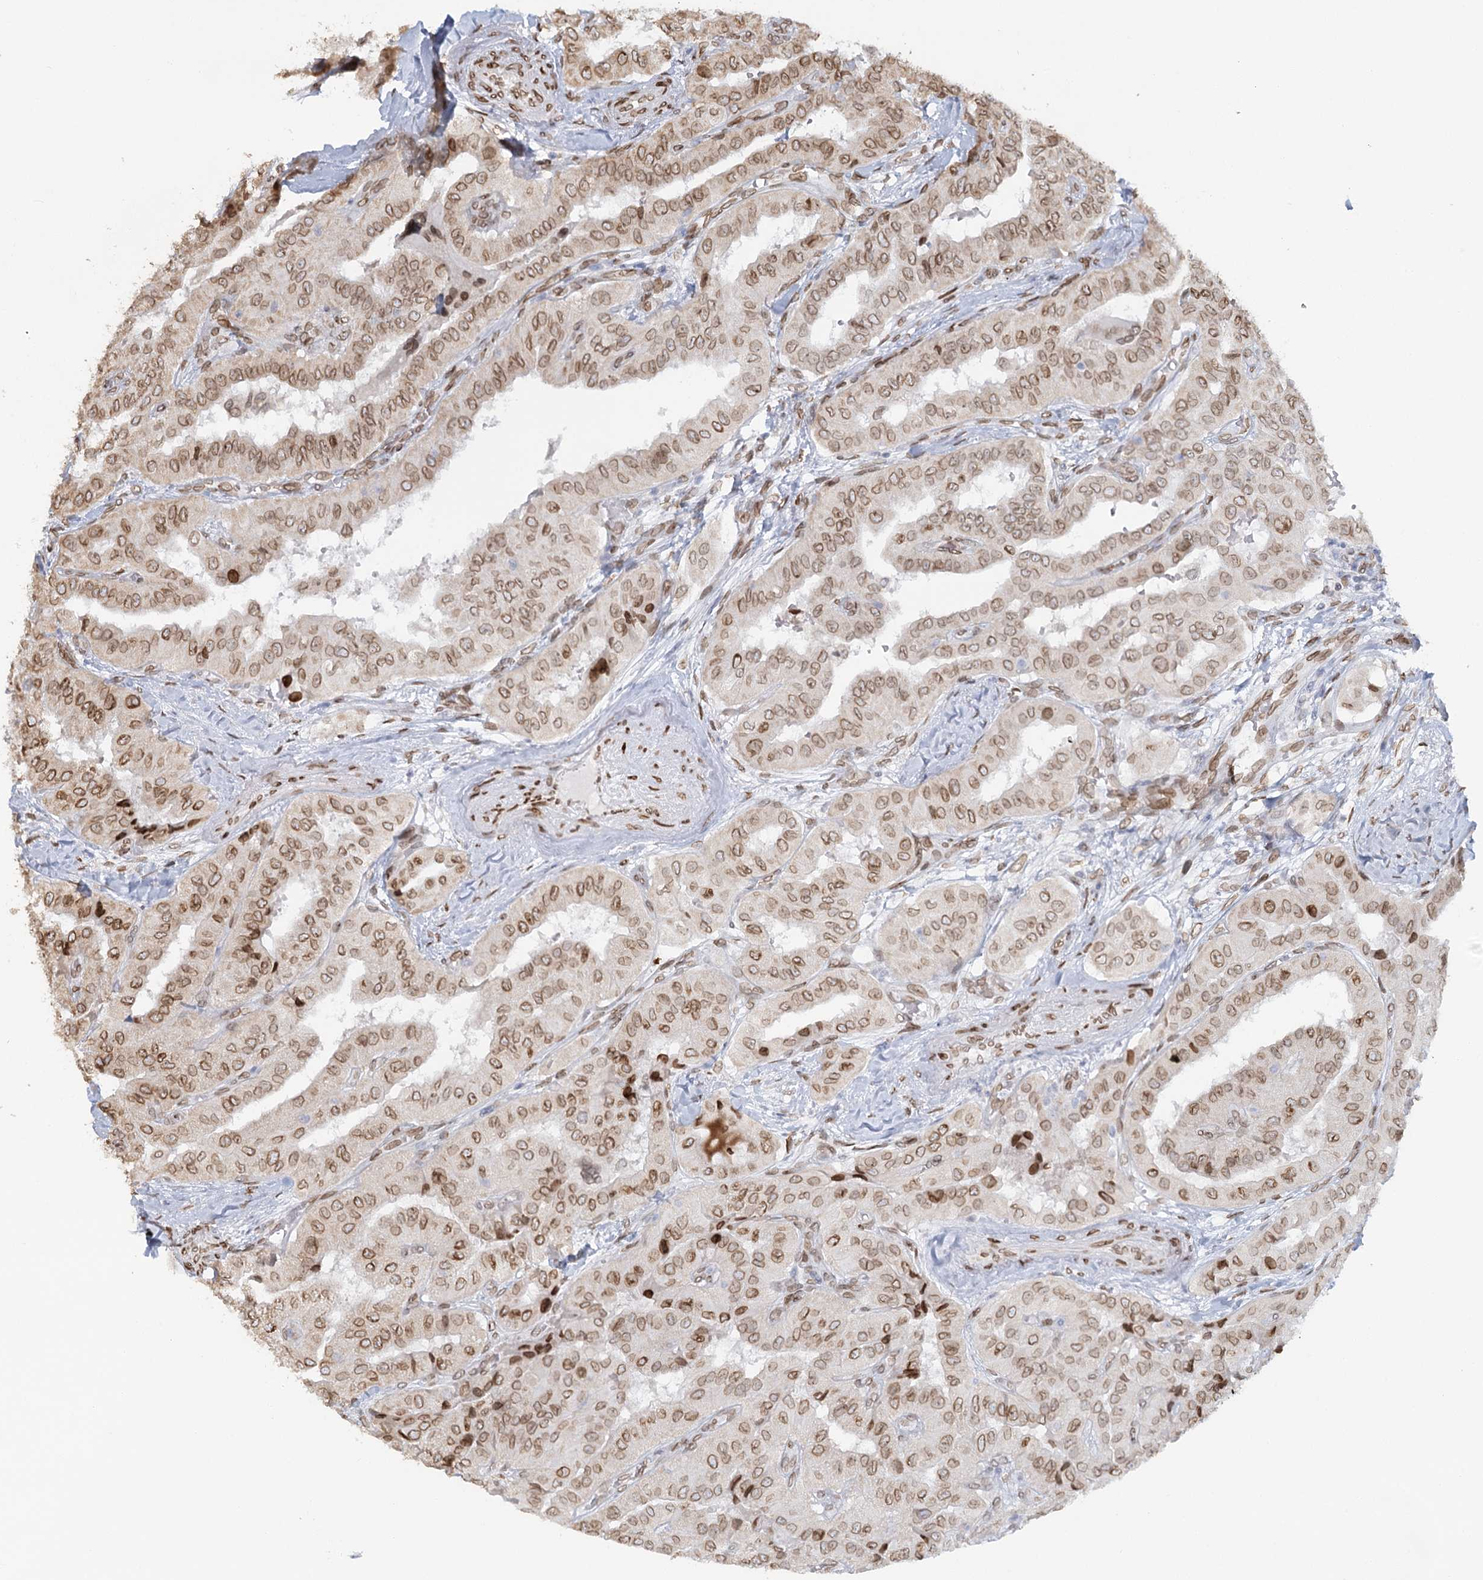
{"staining": {"intensity": "moderate", "quantity": ">75%", "location": "cytoplasmic/membranous,nuclear"}, "tissue": "thyroid cancer", "cell_type": "Tumor cells", "image_type": "cancer", "snomed": [{"axis": "morphology", "description": "Papillary adenocarcinoma, NOS"}, {"axis": "topography", "description": "Thyroid gland"}], "caption": "Protein expression analysis of thyroid papillary adenocarcinoma demonstrates moderate cytoplasmic/membranous and nuclear staining in approximately >75% of tumor cells.", "gene": "VWA5A", "patient": {"sex": "female", "age": 59}}